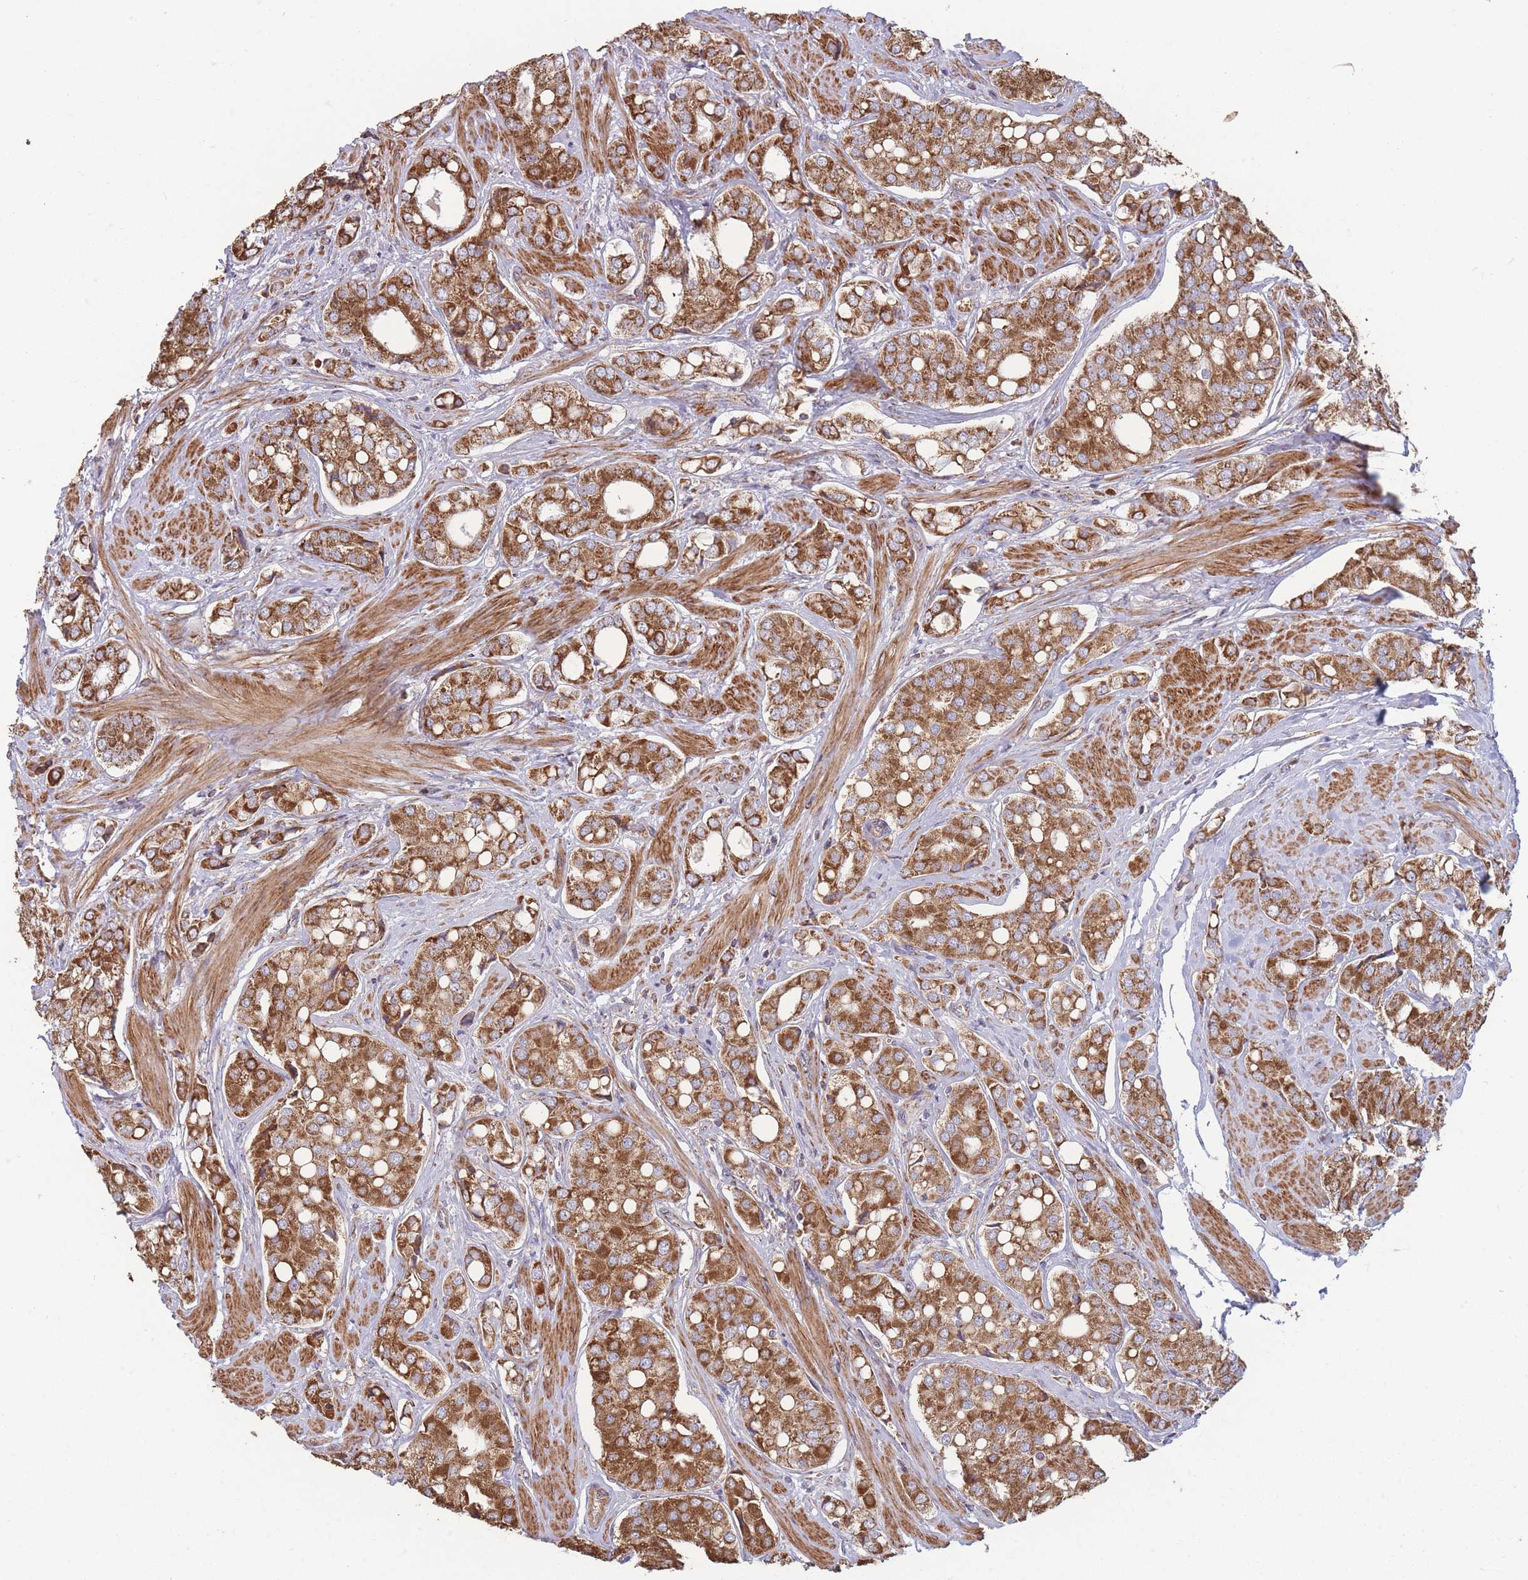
{"staining": {"intensity": "strong", "quantity": ">75%", "location": "cytoplasmic/membranous"}, "tissue": "prostate cancer", "cell_type": "Tumor cells", "image_type": "cancer", "snomed": [{"axis": "morphology", "description": "Adenocarcinoma, High grade"}, {"axis": "topography", "description": "Prostate"}], "caption": "A high-resolution micrograph shows IHC staining of prostate cancer (adenocarcinoma (high-grade)), which shows strong cytoplasmic/membranous positivity in about >75% of tumor cells. (DAB (3,3'-diaminobenzidine) IHC, brown staining for protein, blue staining for nuclei).", "gene": "KIF16B", "patient": {"sex": "male", "age": 71}}